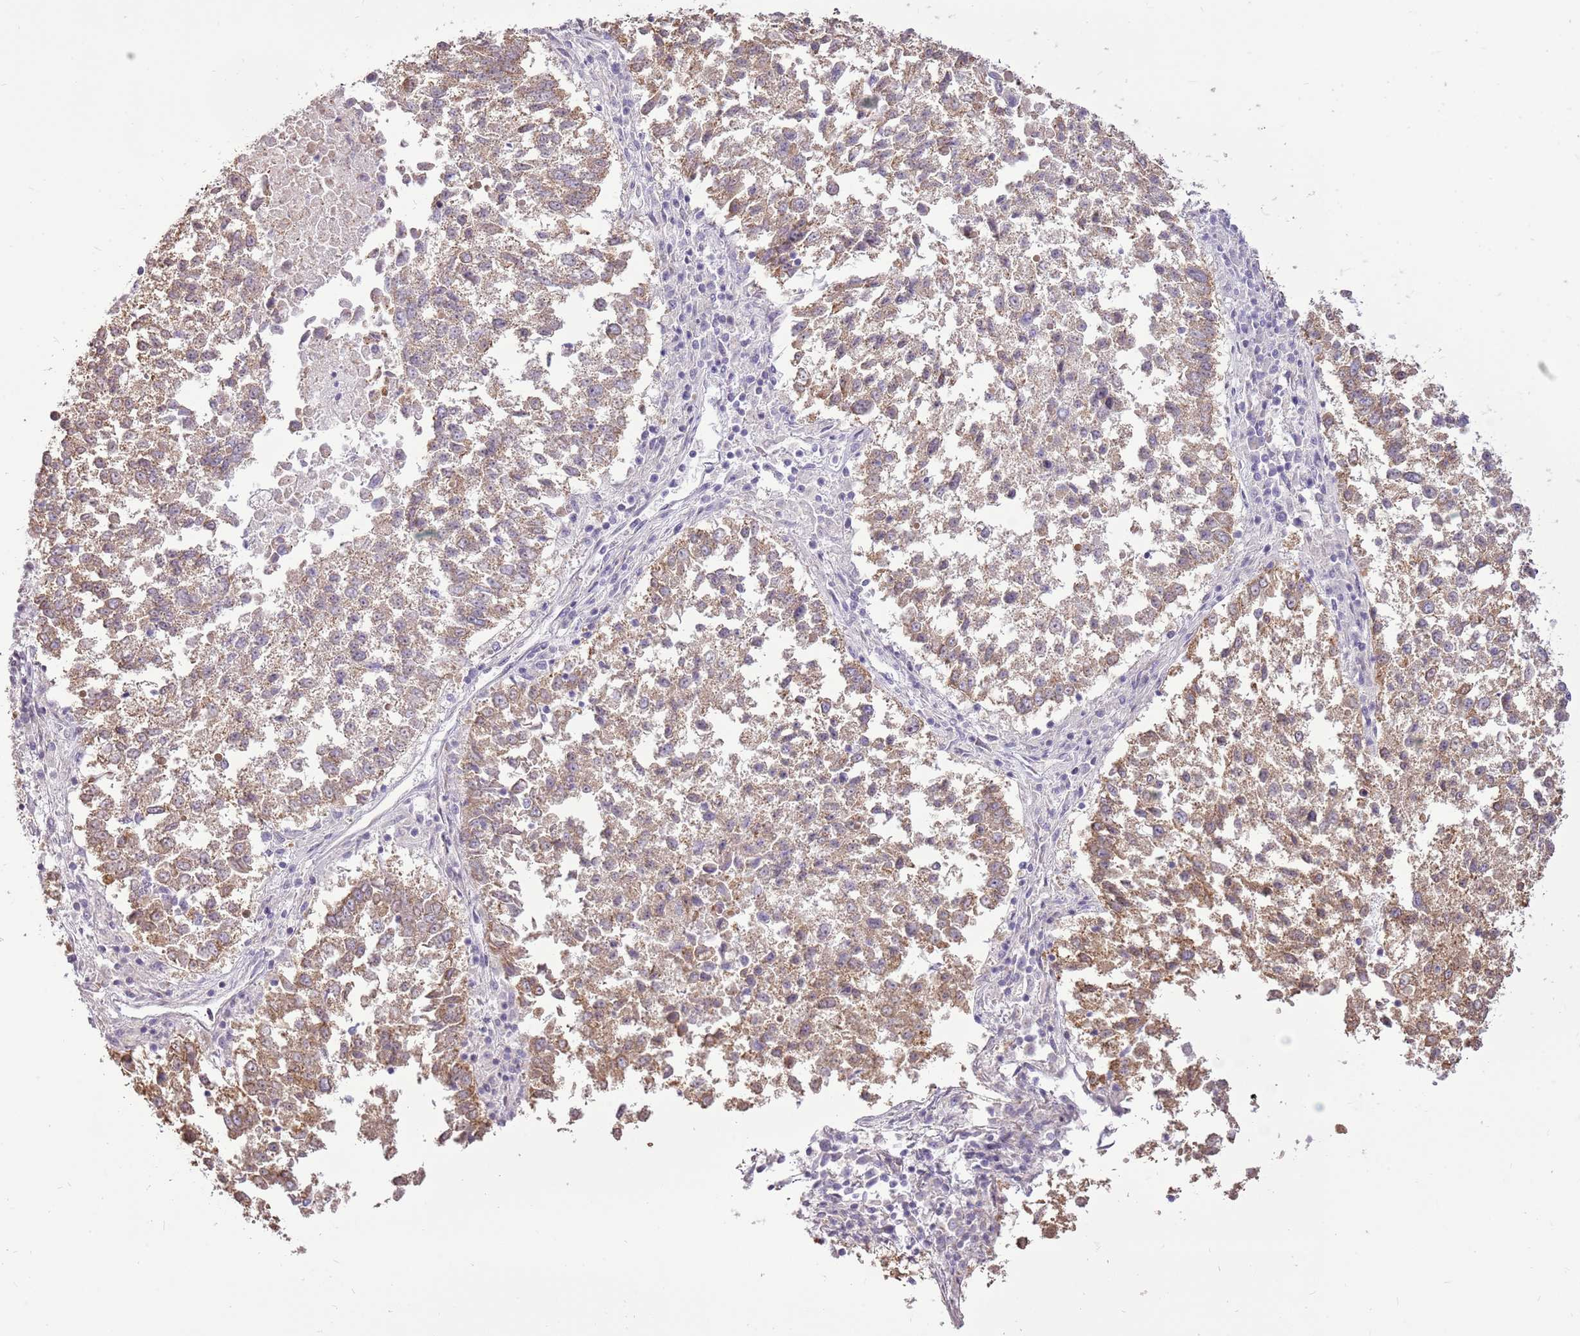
{"staining": {"intensity": "moderate", "quantity": ">75%", "location": "cytoplasmic/membranous"}, "tissue": "lung cancer", "cell_type": "Tumor cells", "image_type": "cancer", "snomed": [{"axis": "morphology", "description": "Squamous cell carcinoma, NOS"}, {"axis": "topography", "description": "Lung"}], "caption": "Tumor cells show medium levels of moderate cytoplasmic/membranous expression in about >75% of cells in squamous cell carcinoma (lung).", "gene": "UGGT2", "patient": {"sex": "male", "age": 73}}